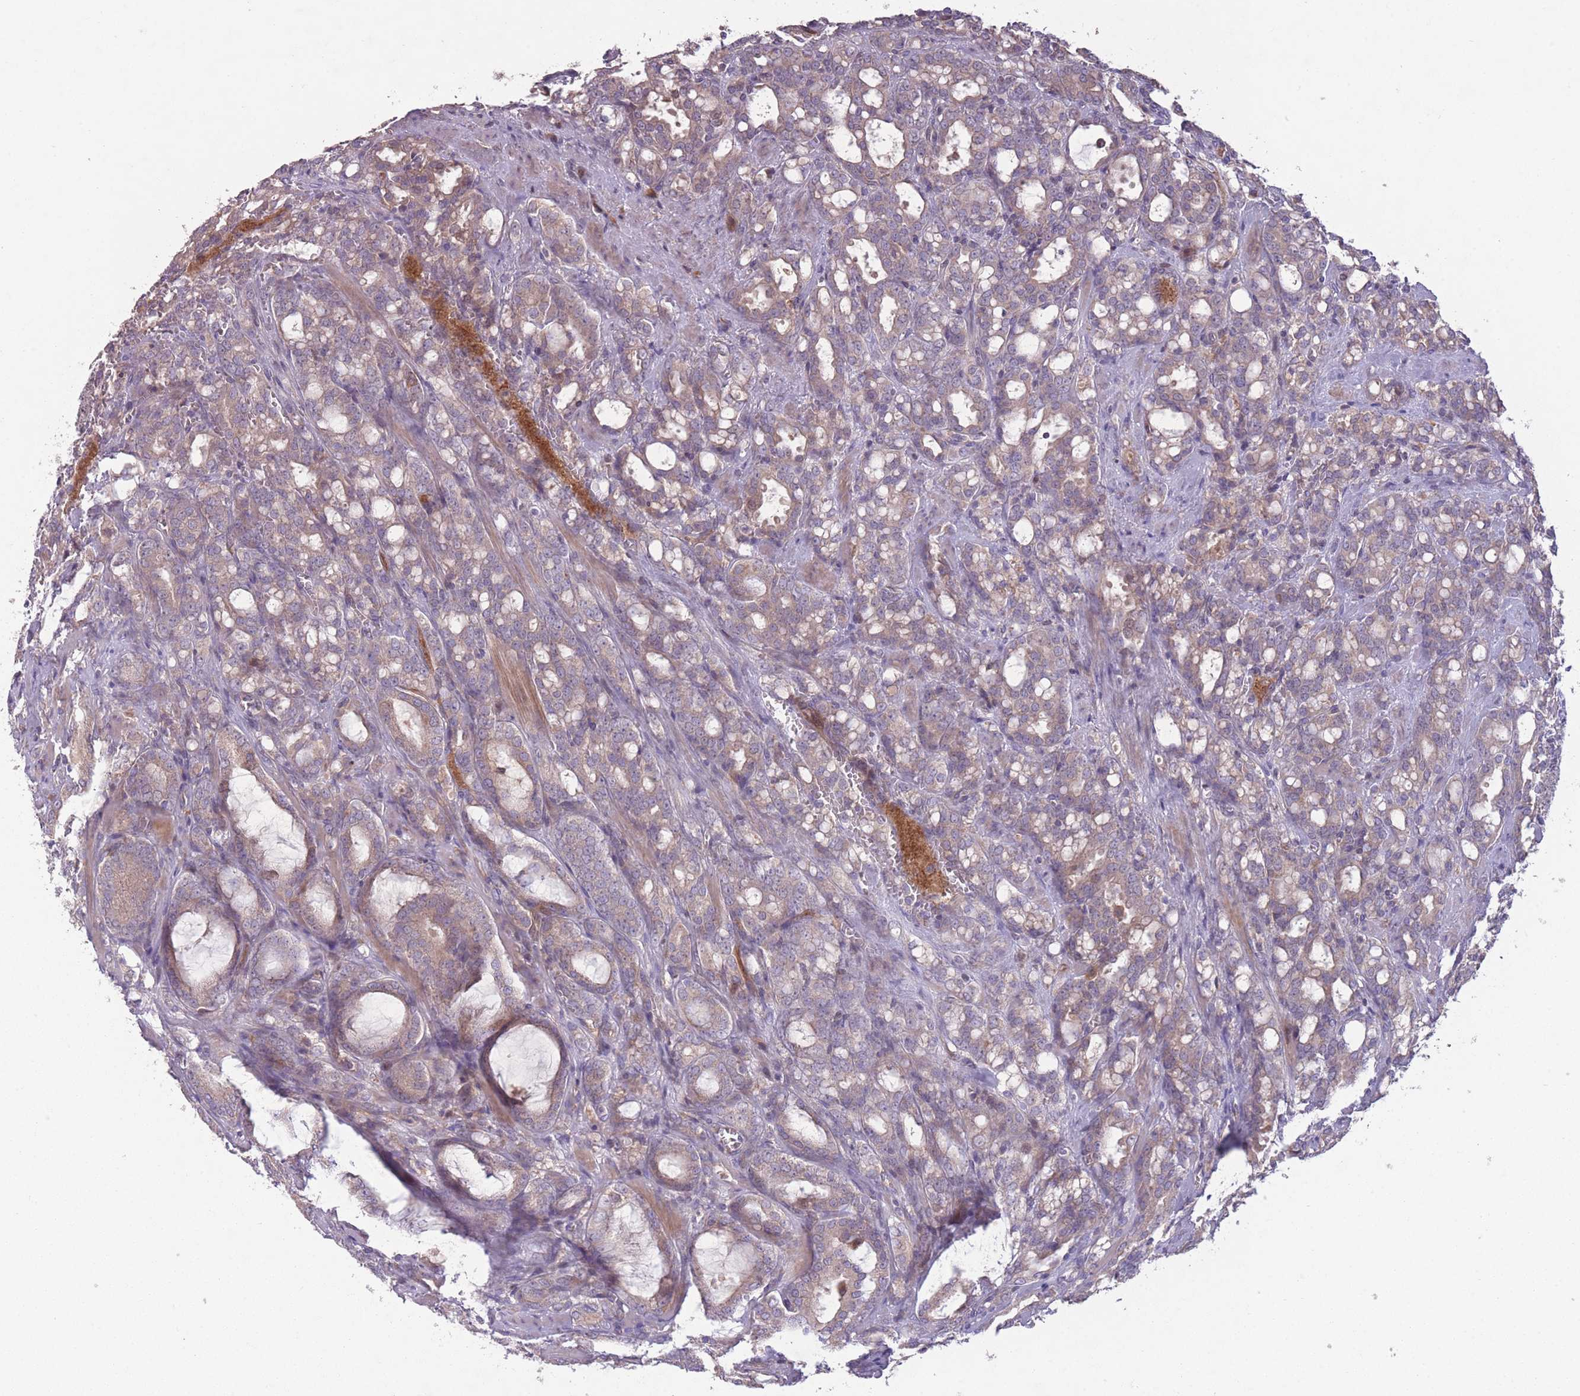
{"staining": {"intensity": "weak", "quantity": "<25%", "location": "cytoplasmic/membranous"}, "tissue": "prostate cancer", "cell_type": "Tumor cells", "image_type": "cancer", "snomed": [{"axis": "morphology", "description": "Adenocarcinoma, High grade"}, {"axis": "topography", "description": "Prostate"}], "caption": "High-grade adenocarcinoma (prostate) stained for a protein using immunohistochemistry (IHC) demonstrates no positivity tumor cells.", "gene": "OR2V2", "patient": {"sex": "male", "age": 72}}